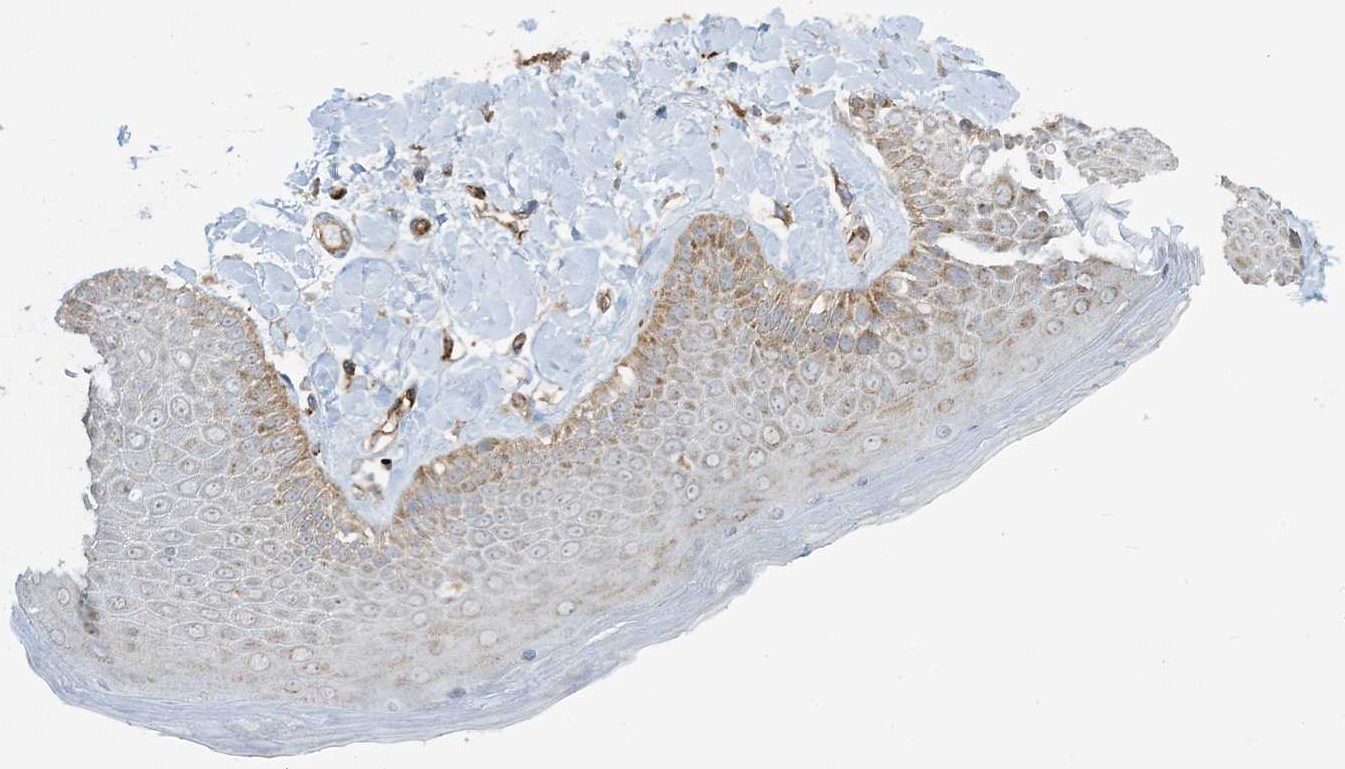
{"staining": {"intensity": "weak", "quantity": "<25%", "location": "cytoplasmic/membranous"}, "tissue": "skin", "cell_type": "Epidermal cells", "image_type": "normal", "snomed": [{"axis": "morphology", "description": "Normal tissue, NOS"}, {"axis": "topography", "description": "Anal"}], "caption": "Photomicrograph shows no significant protein expression in epidermal cells of benign skin.", "gene": "AGA", "patient": {"sex": "male", "age": 69}}